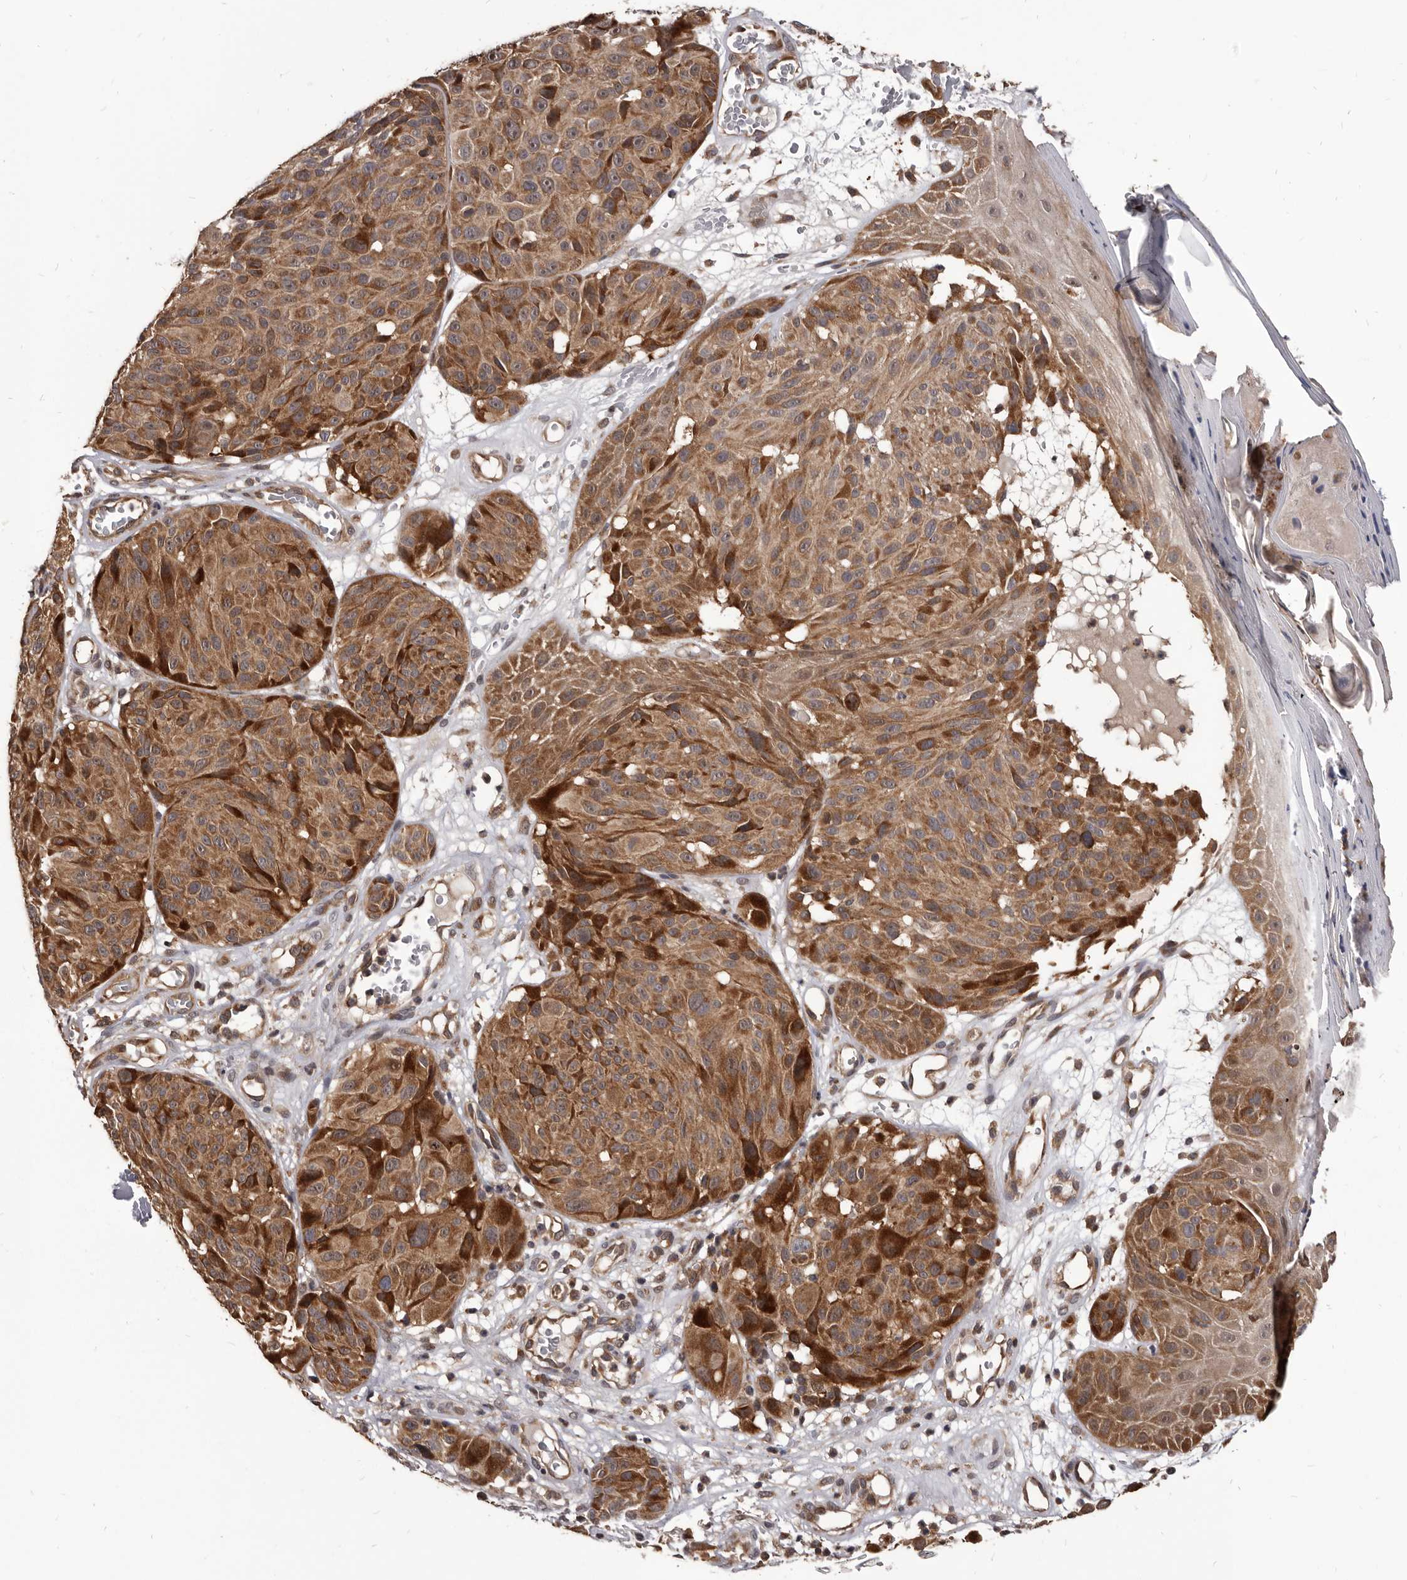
{"staining": {"intensity": "moderate", "quantity": ">75%", "location": "cytoplasmic/membranous"}, "tissue": "melanoma", "cell_type": "Tumor cells", "image_type": "cancer", "snomed": [{"axis": "morphology", "description": "Malignant melanoma, NOS"}, {"axis": "topography", "description": "Skin"}], "caption": "Protein staining demonstrates moderate cytoplasmic/membranous staining in about >75% of tumor cells in melanoma.", "gene": "MAP3K14", "patient": {"sex": "male", "age": 83}}